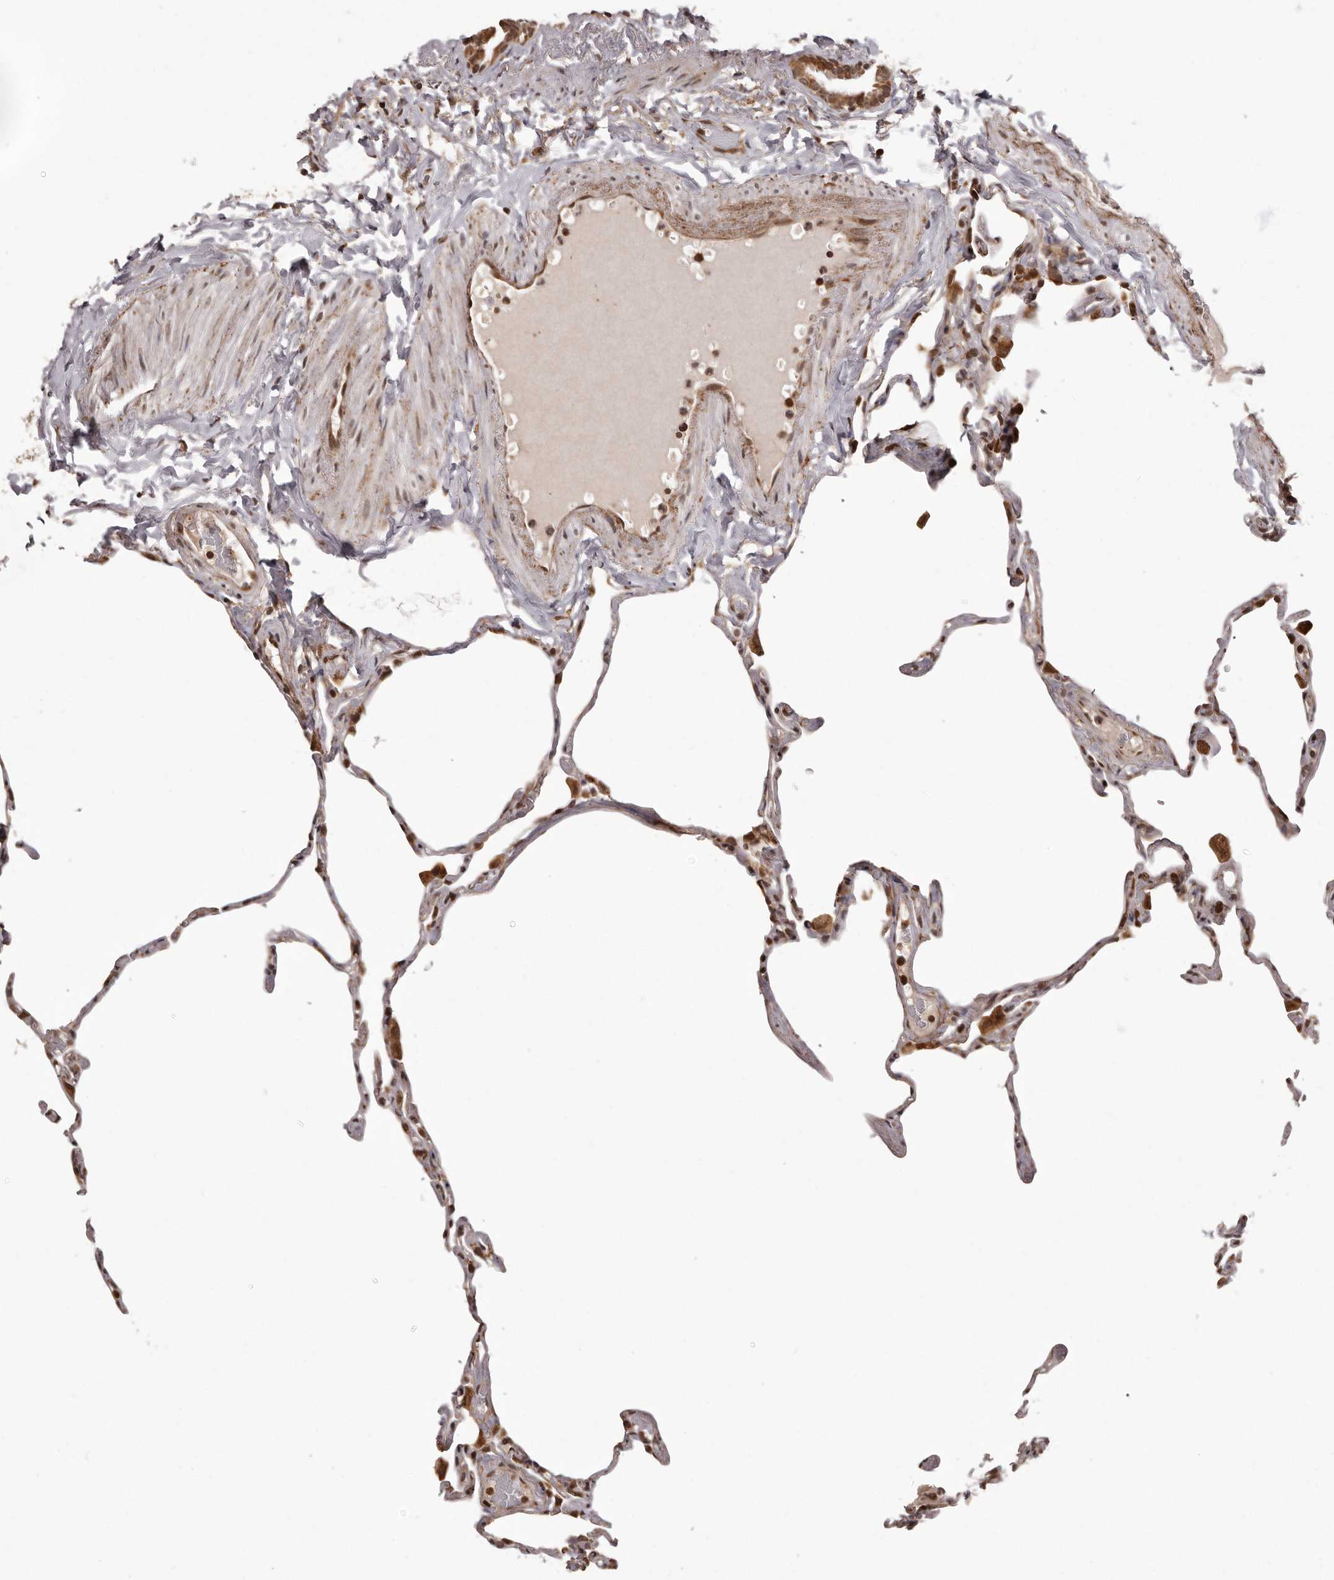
{"staining": {"intensity": "moderate", "quantity": "25%-75%", "location": "cytoplasmic/membranous"}, "tissue": "lung", "cell_type": "Alveolar cells", "image_type": "normal", "snomed": [{"axis": "morphology", "description": "Normal tissue, NOS"}, {"axis": "topography", "description": "Lung"}], "caption": "IHC histopathology image of normal lung: human lung stained using IHC reveals medium levels of moderate protein expression localized specifically in the cytoplasmic/membranous of alveolar cells, appearing as a cytoplasmic/membranous brown color.", "gene": "IL32", "patient": {"sex": "male", "age": 65}}